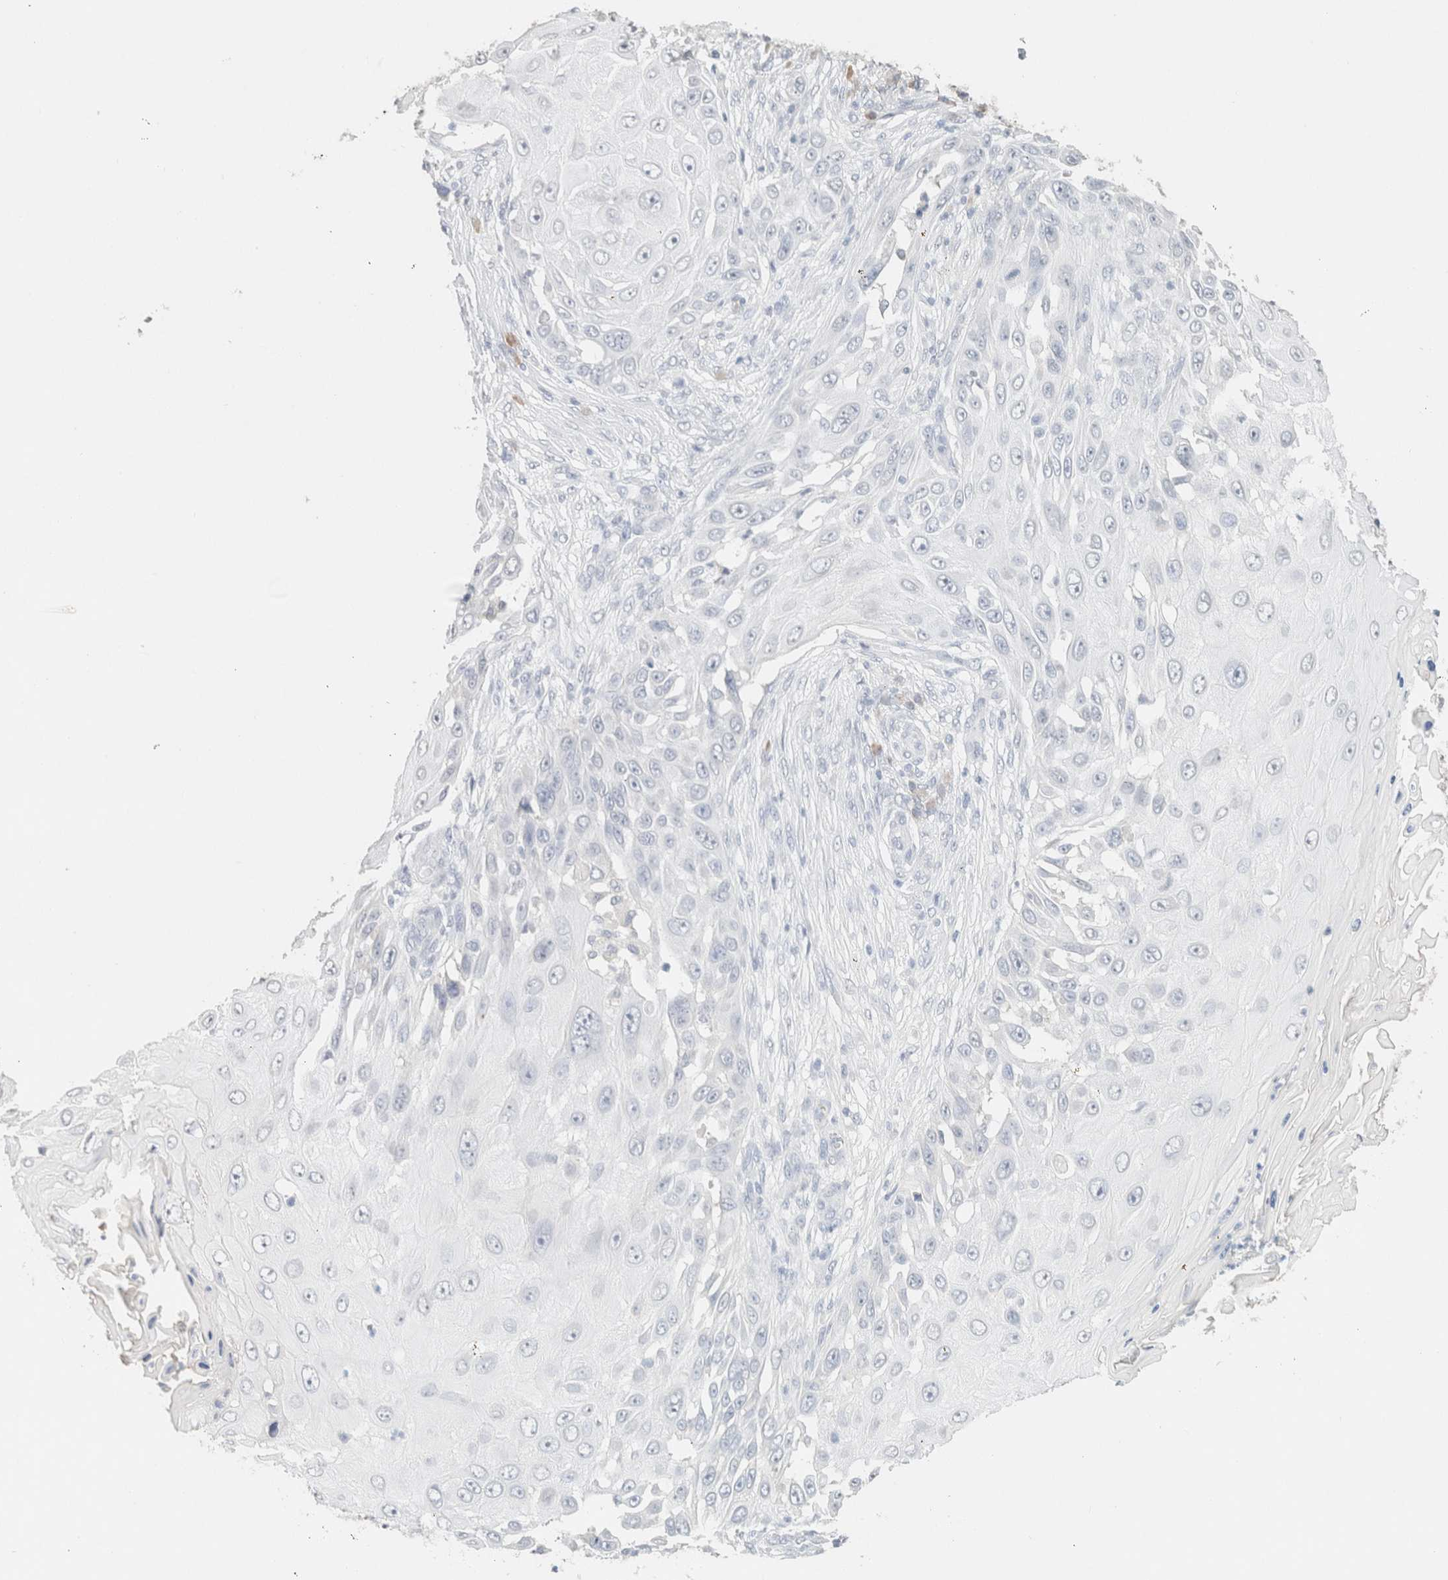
{"staining": {"intensity": "negative", "quantity": "none", "location": "none"}, "tissue": "skin cancer", "cell_type": "Tumor cells", "image_type": "cancer", "snomed": [{"axis": "morphology", "description": "Squamous cell carcinoma, NOS"}, {"axis": "topography", "description": "Skin"}], "caption": "DAB immunohistochemical staining of human skin cancer demonstrates no significant staining in tumor cells. Nuclei are stained in blue.", "gene": "CPA1", "patient": {"sex": "female", "age": 44}}